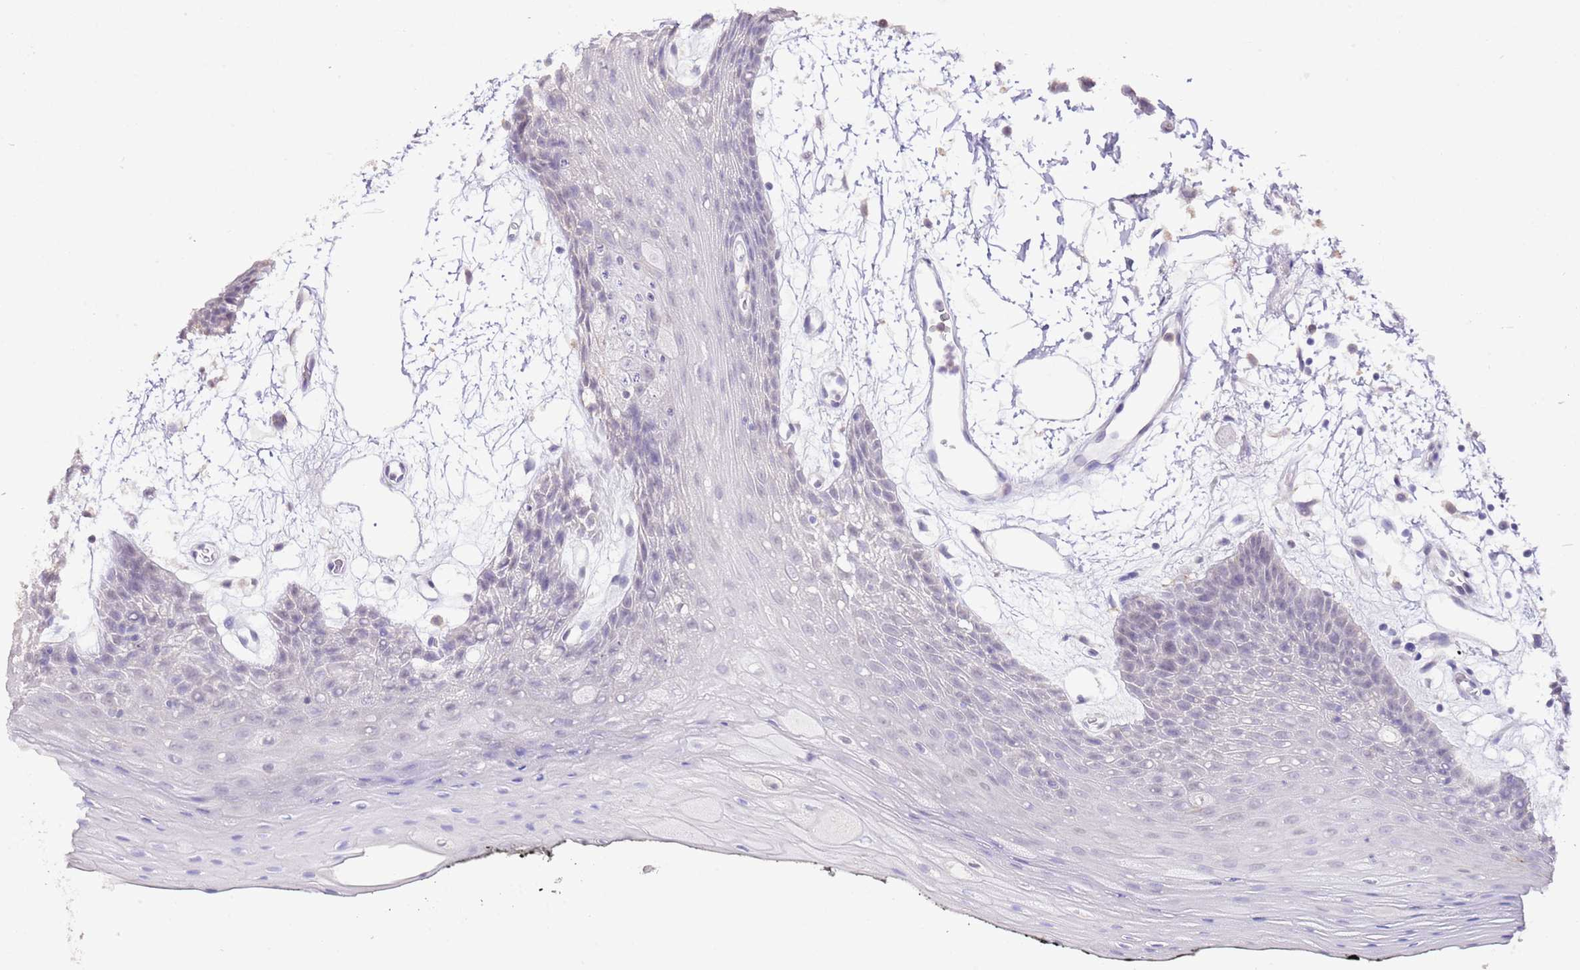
{"staining": {"intensity": "negative", "quantity": "none", "location": "none"}, "tissue": "oral mucosa", "cell_type": "Squamous epithelial cells", "image_type": "normal", "snomed": [{"axis": "morphology", "description": "Normal tissue, NOS"}, {"axis": "topography", "description": "Oral tissue"}, {"axis": "topography", "description": "Tounge, NOS"}], "caption": "DAB (3,3'-diaminobenzidine) immunohistochemical staining of unremarkable human oral mucosa displays no significant positivity in squamous epithelial cells.", "gene": "IZUMO4", "patient": {"sex": "female", "age": 59}}